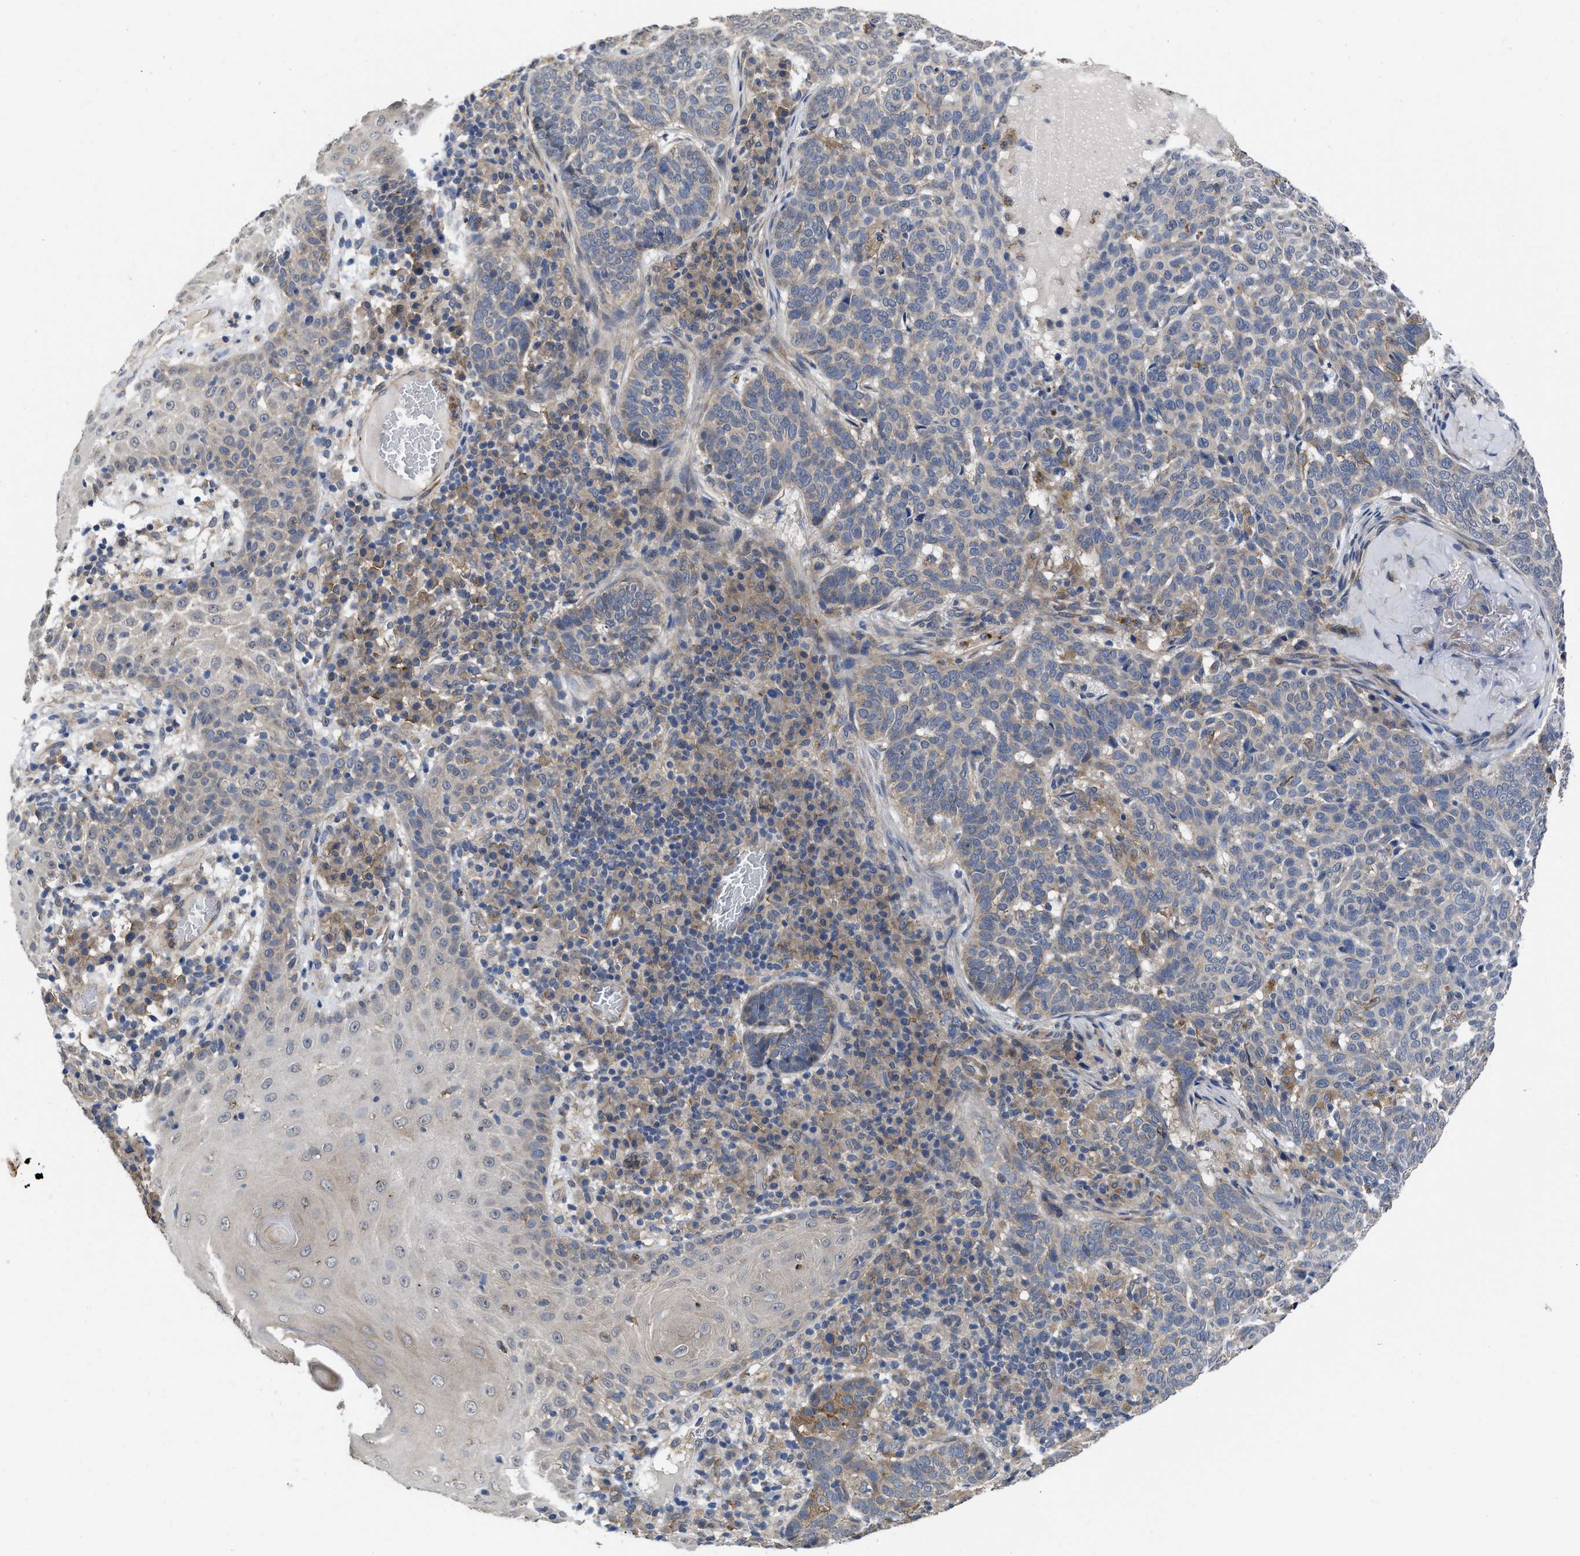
{"staining": {"intensity": "weak", "quantity": "<25%", "location": "cytoplasmic/membranous"}, "tissue": "skin cancer", "cell_type": "Tumor cells", "image_type": "cancer", "snomed": [{"axis": "morphology", "description": "Basal cell carcinoma"}, {"axis": "topography", "description": "Skin"}], "caption": "Tumor cells are negative for brown protein staining in basal cell carcinoma (skin).", "gene": "PKD2", "patient": {"sex": "male", "age": 85}}